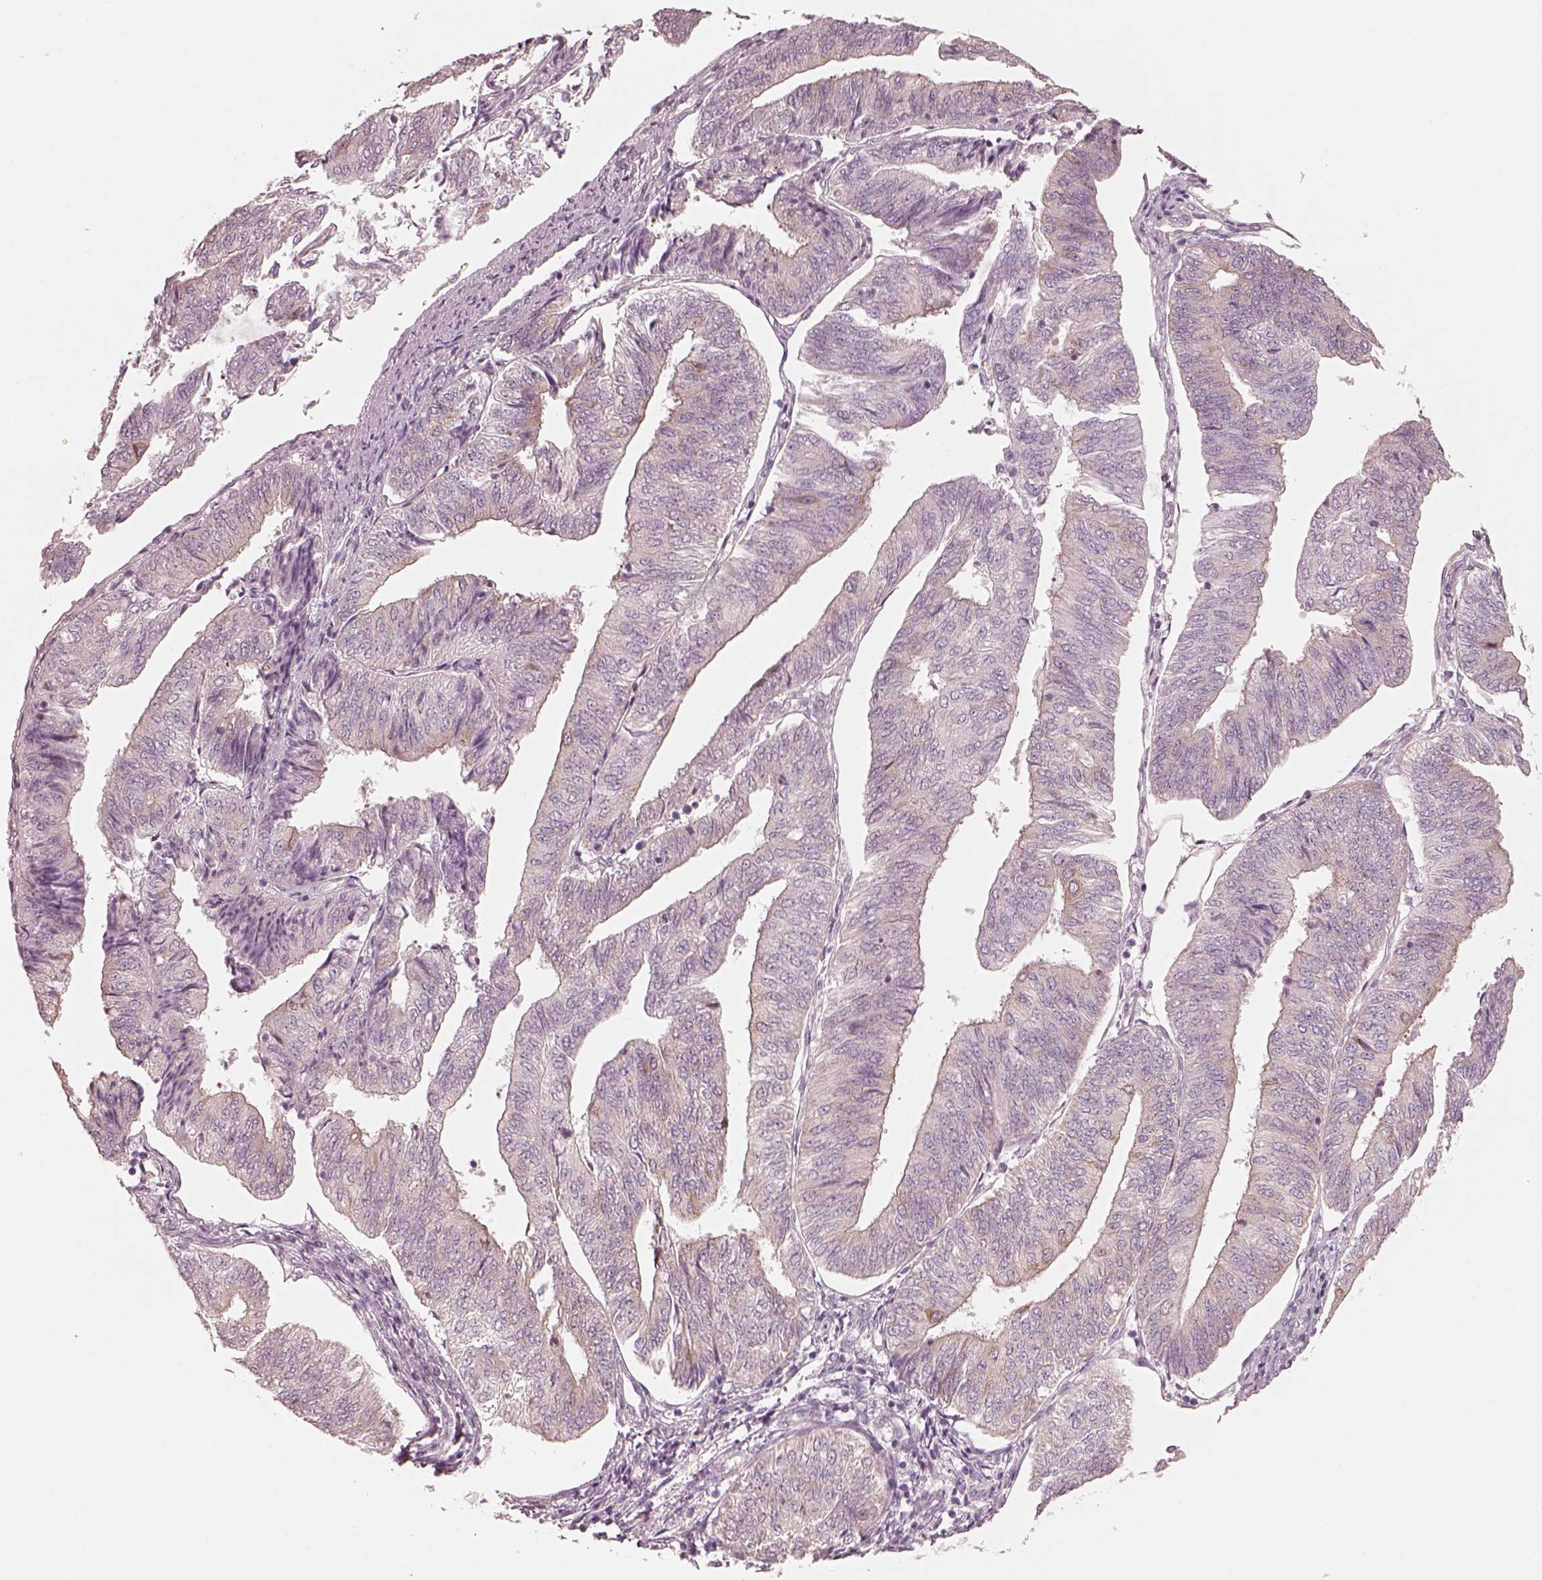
{"staining": {"intensity": "moderate", "quantity": "<25%", "location": "cytoplasmic/membranous"}, "tissue": "endometrial cancer", "cell_type": "Tumor cells", "image_type": "cancer", "snomed": [{"axis": "morphology", "description": "Adenocarcinoma, NOS"}, {"axis": "topography", "description": "Endometrium"}], "caption": "Moderate cytoplasmic/membranous positivity for a protein is identified in about <25% of tumor cells of adenocarcinoma (endometrial) using IHC.", "gene": "RAB3C", "patient": {"sex": "female", "age": 58}}